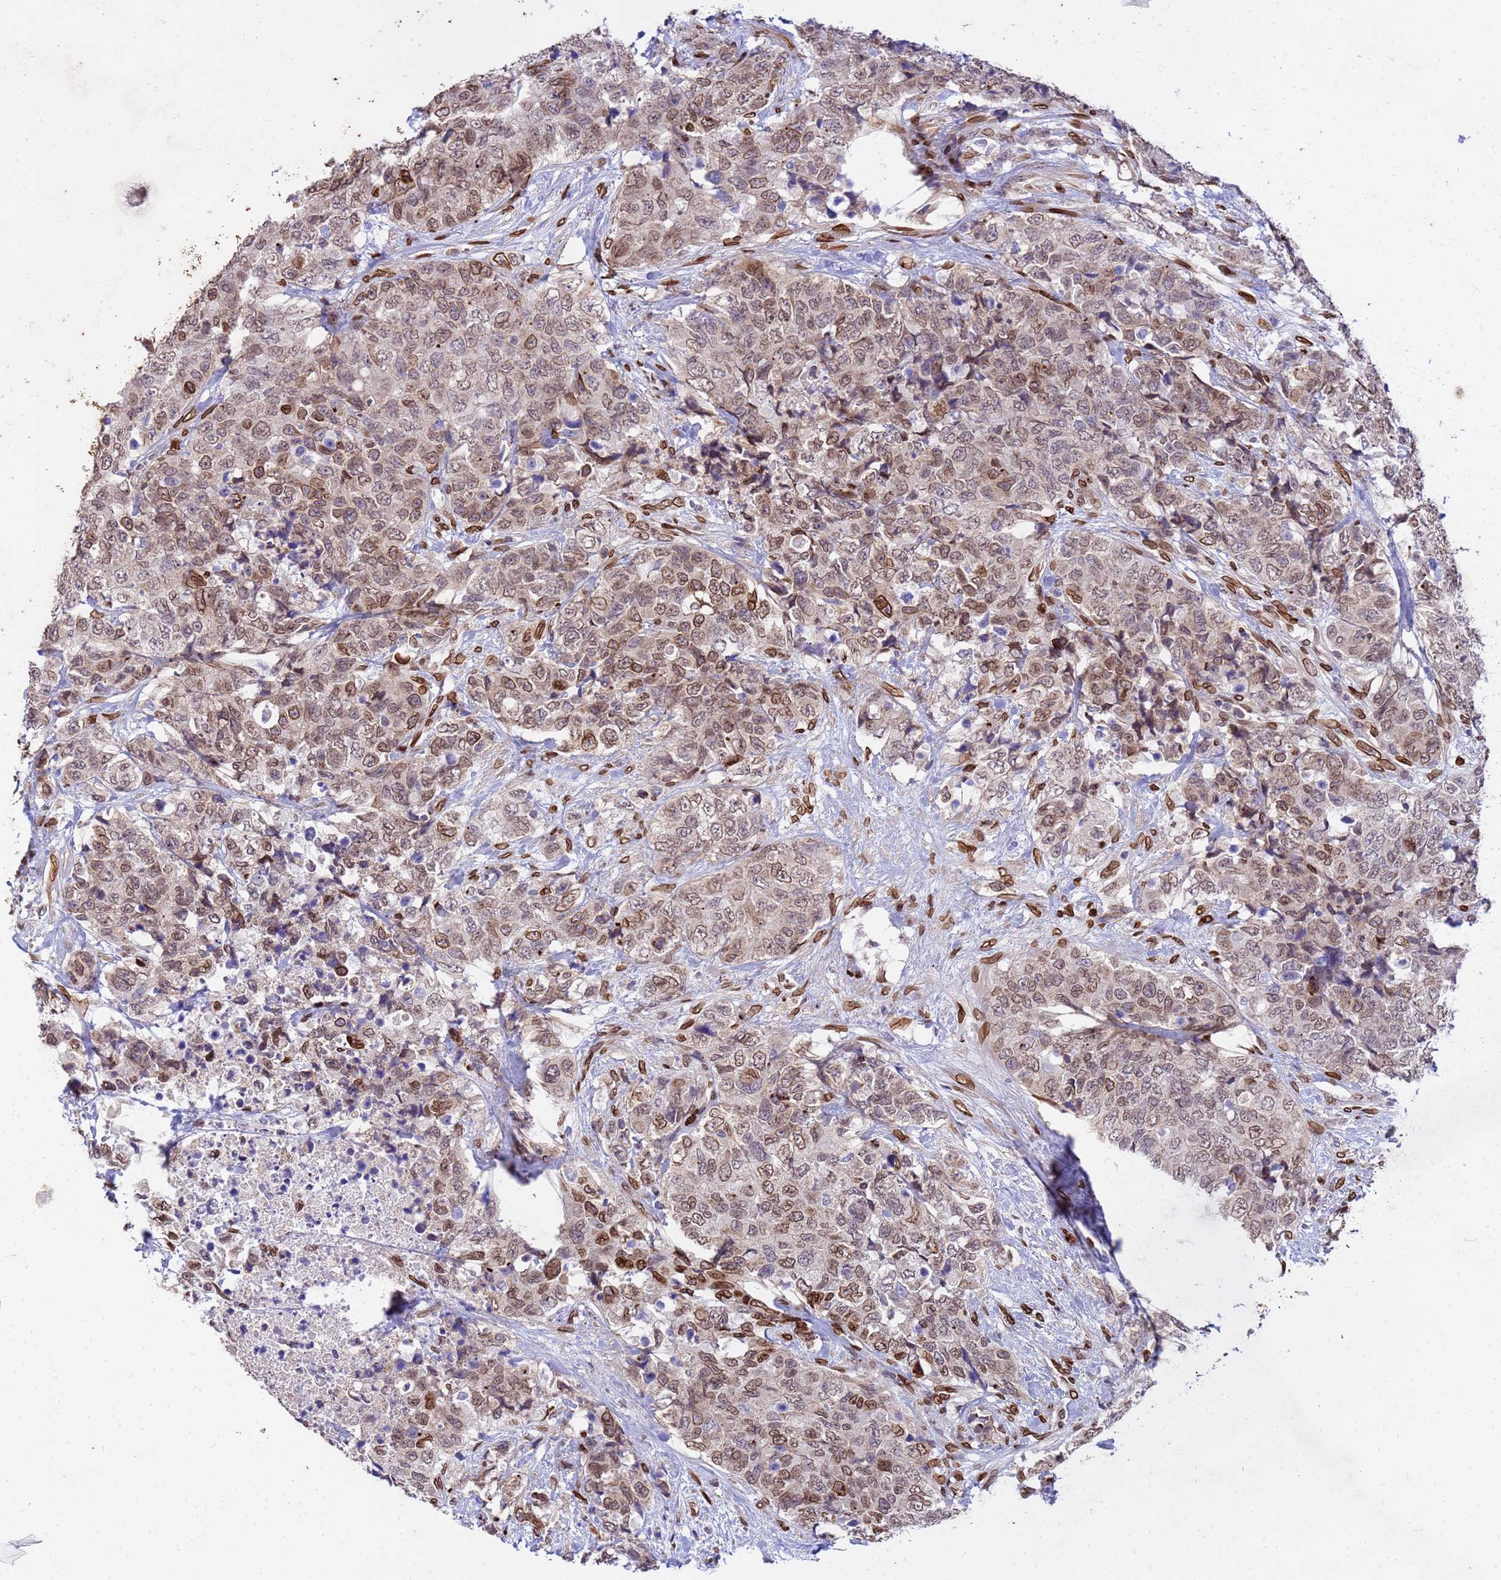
{"staining": {"intensity": "moderate", "quantity": "25%-75%", "location": "cytoplasmic/membranous,nuclear"}, "tissue": "urothelial cancer", "cell_type": "Tumor cells", "image_type": "cancer", "snomed": [{"axis": "morphology", "description": "Urothelial carcinoma, High grade"}, {"axis": "topography", "description": "Urinary bladder"}], "caption": "Urothelial carcinoma (high-grade) stained with a brown dye demonstrates moderate cytoplasmic/membranous and nuclear positive positivity in approximately 25%-75% of tumor cells.", "gene": "GPR135", "patient": {"sex": "female", "age": 78}}